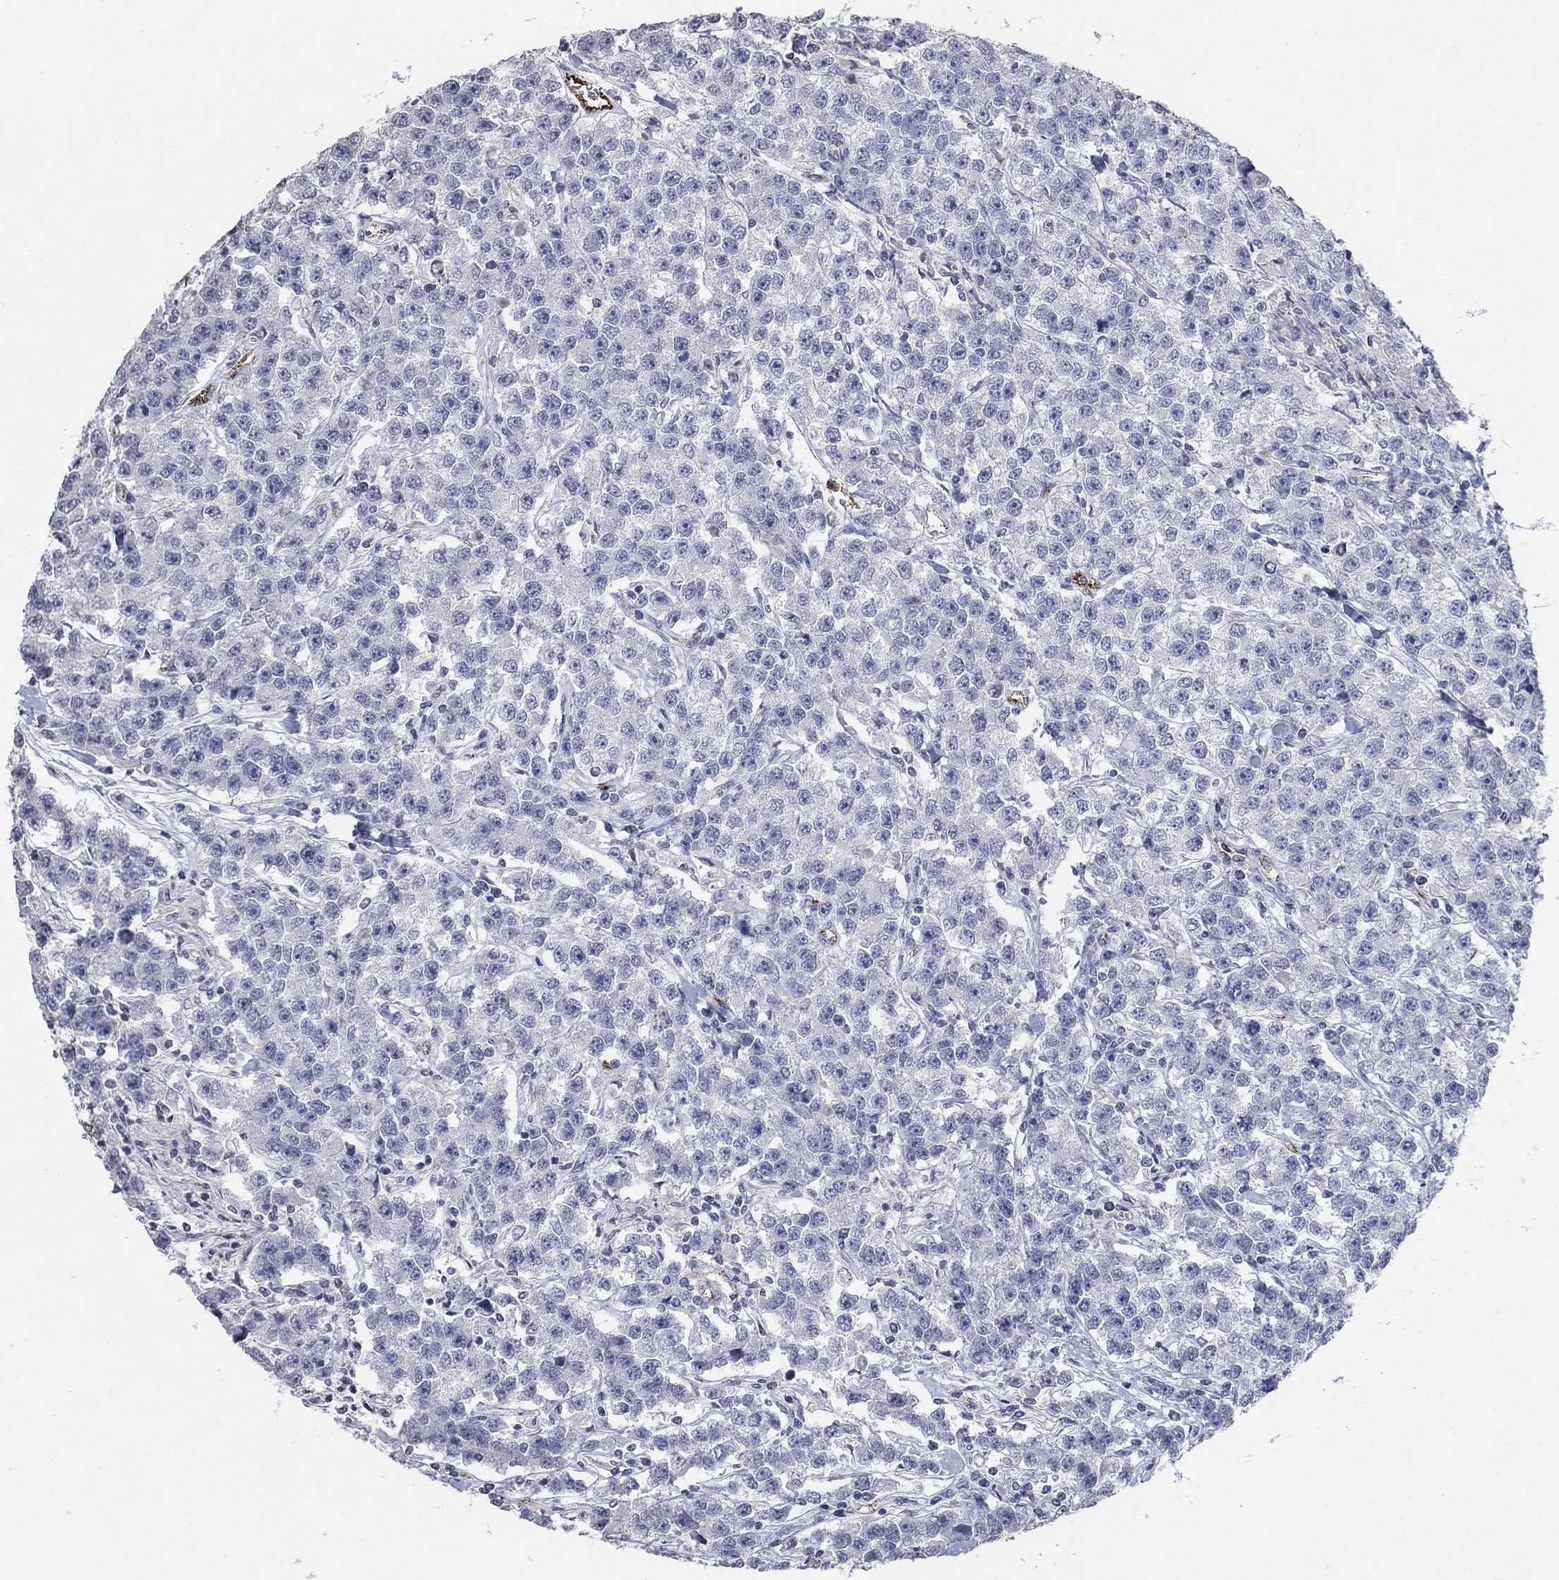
{"staining": {"intensity": "negative", "quantity": "none", "location": "none"}, "tissue": "testis cancer", "cell_type": "Tumor cells", "image_type": "cancer", "snomed": [{"axis": "morphology", "description": "Seminoma, NOS"}, {"axis": "topography", "description": "Testis"}], "caption": "This is an IHC histopathology image of testis cancer (seminoma). There is no positivity in tumor cells.", "gene": "TINAG", "patient": {"sex": "male", "age": 59}}